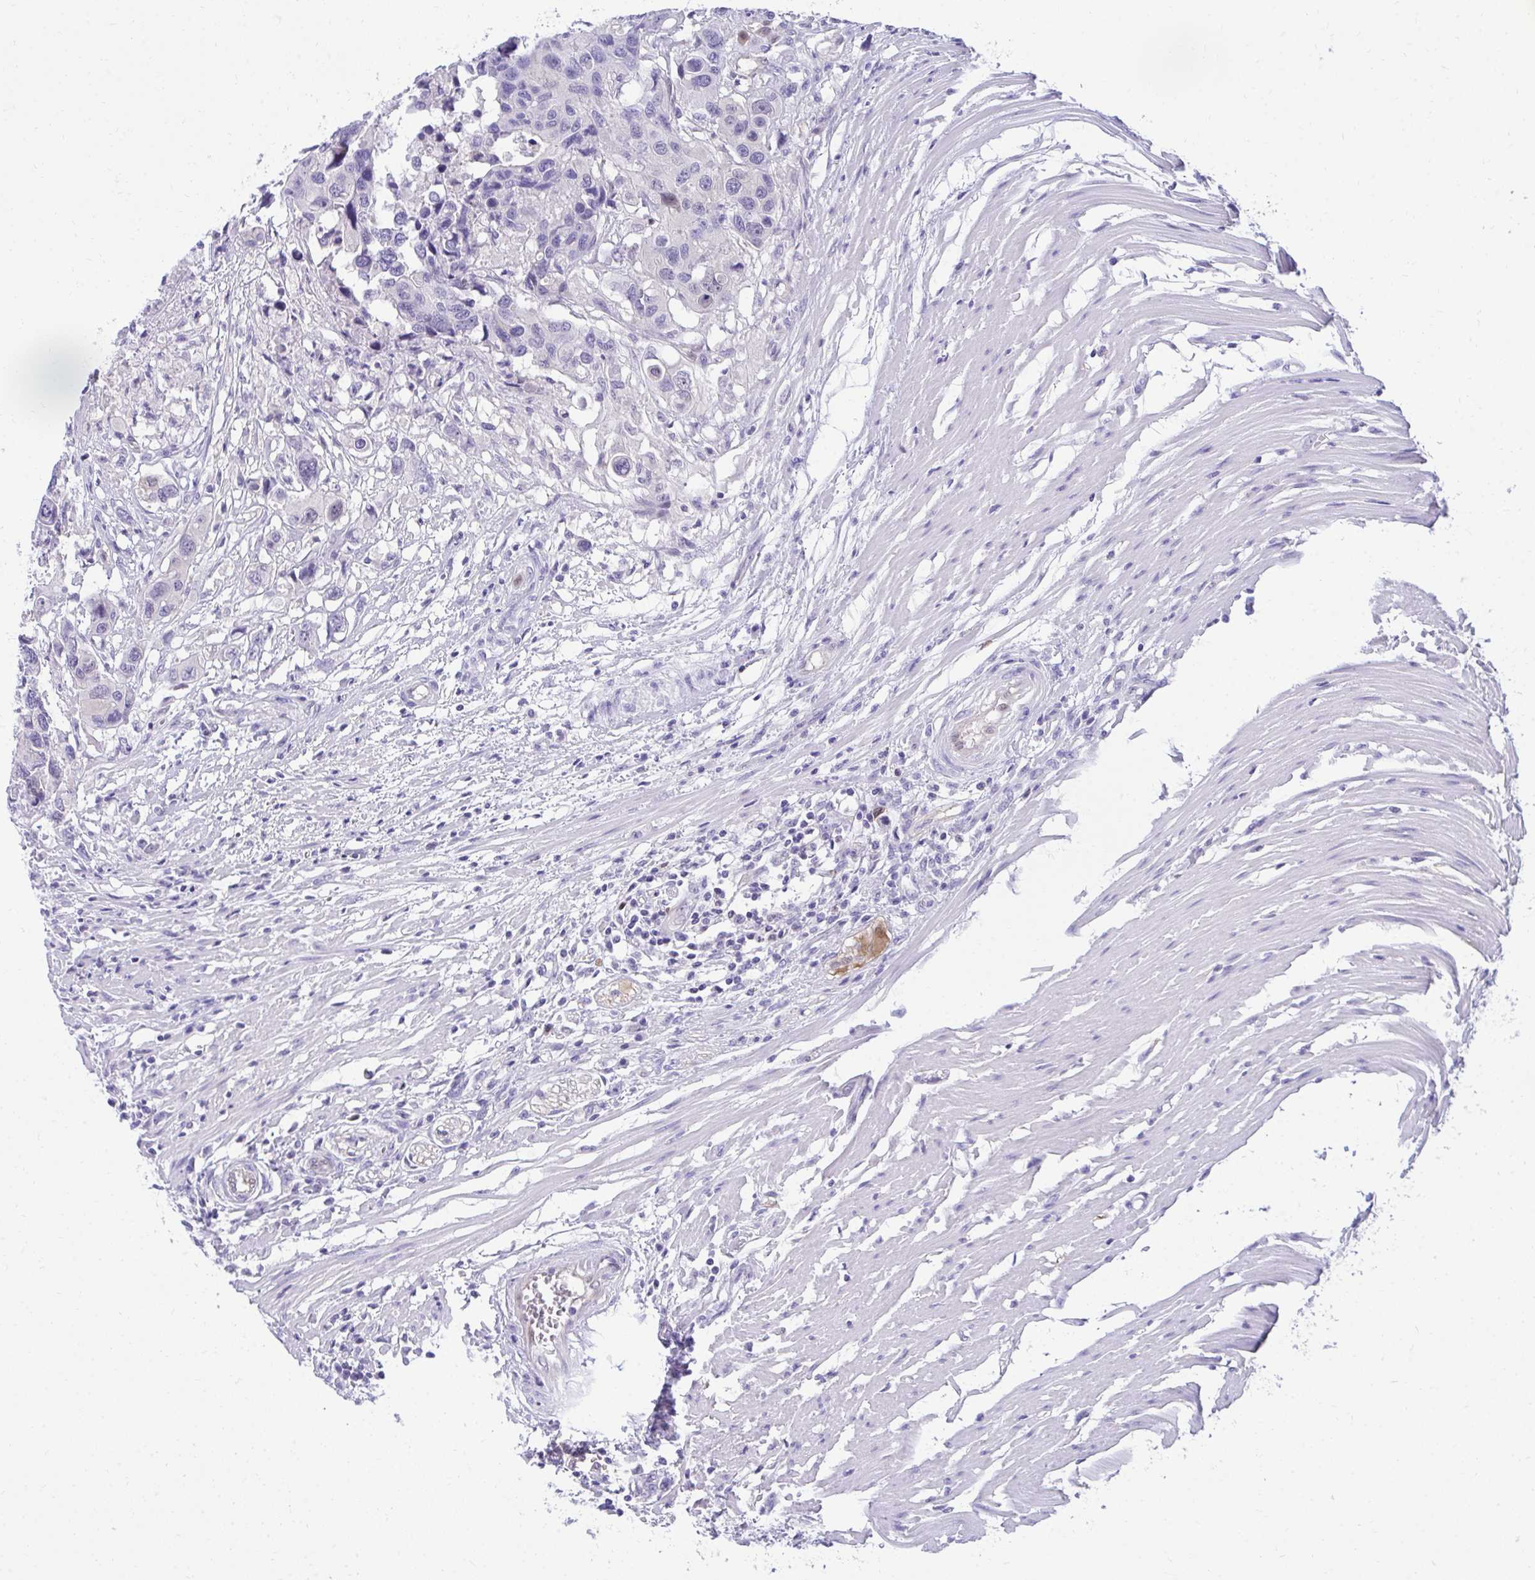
{"staining": {"intensity": "negative", "quantity": "none", "location": "none"}, "tissue": "colorectal cancer", "cell_type": "Tumor cells", "image_type": "cancer", "snomed": [{"axis": "morphology", "description": "Adenocarcinoma, NOS"}, {"axis": "topography", "description": "Colon"}], "caption": "This is an immunohistochemistry (IHC) histopathology image of human adenocarcinoma (colorectal). There is no positivity in tumor cells.", "gene": "PGM2L1", "patient": {"sex": "male", "age": 77}}